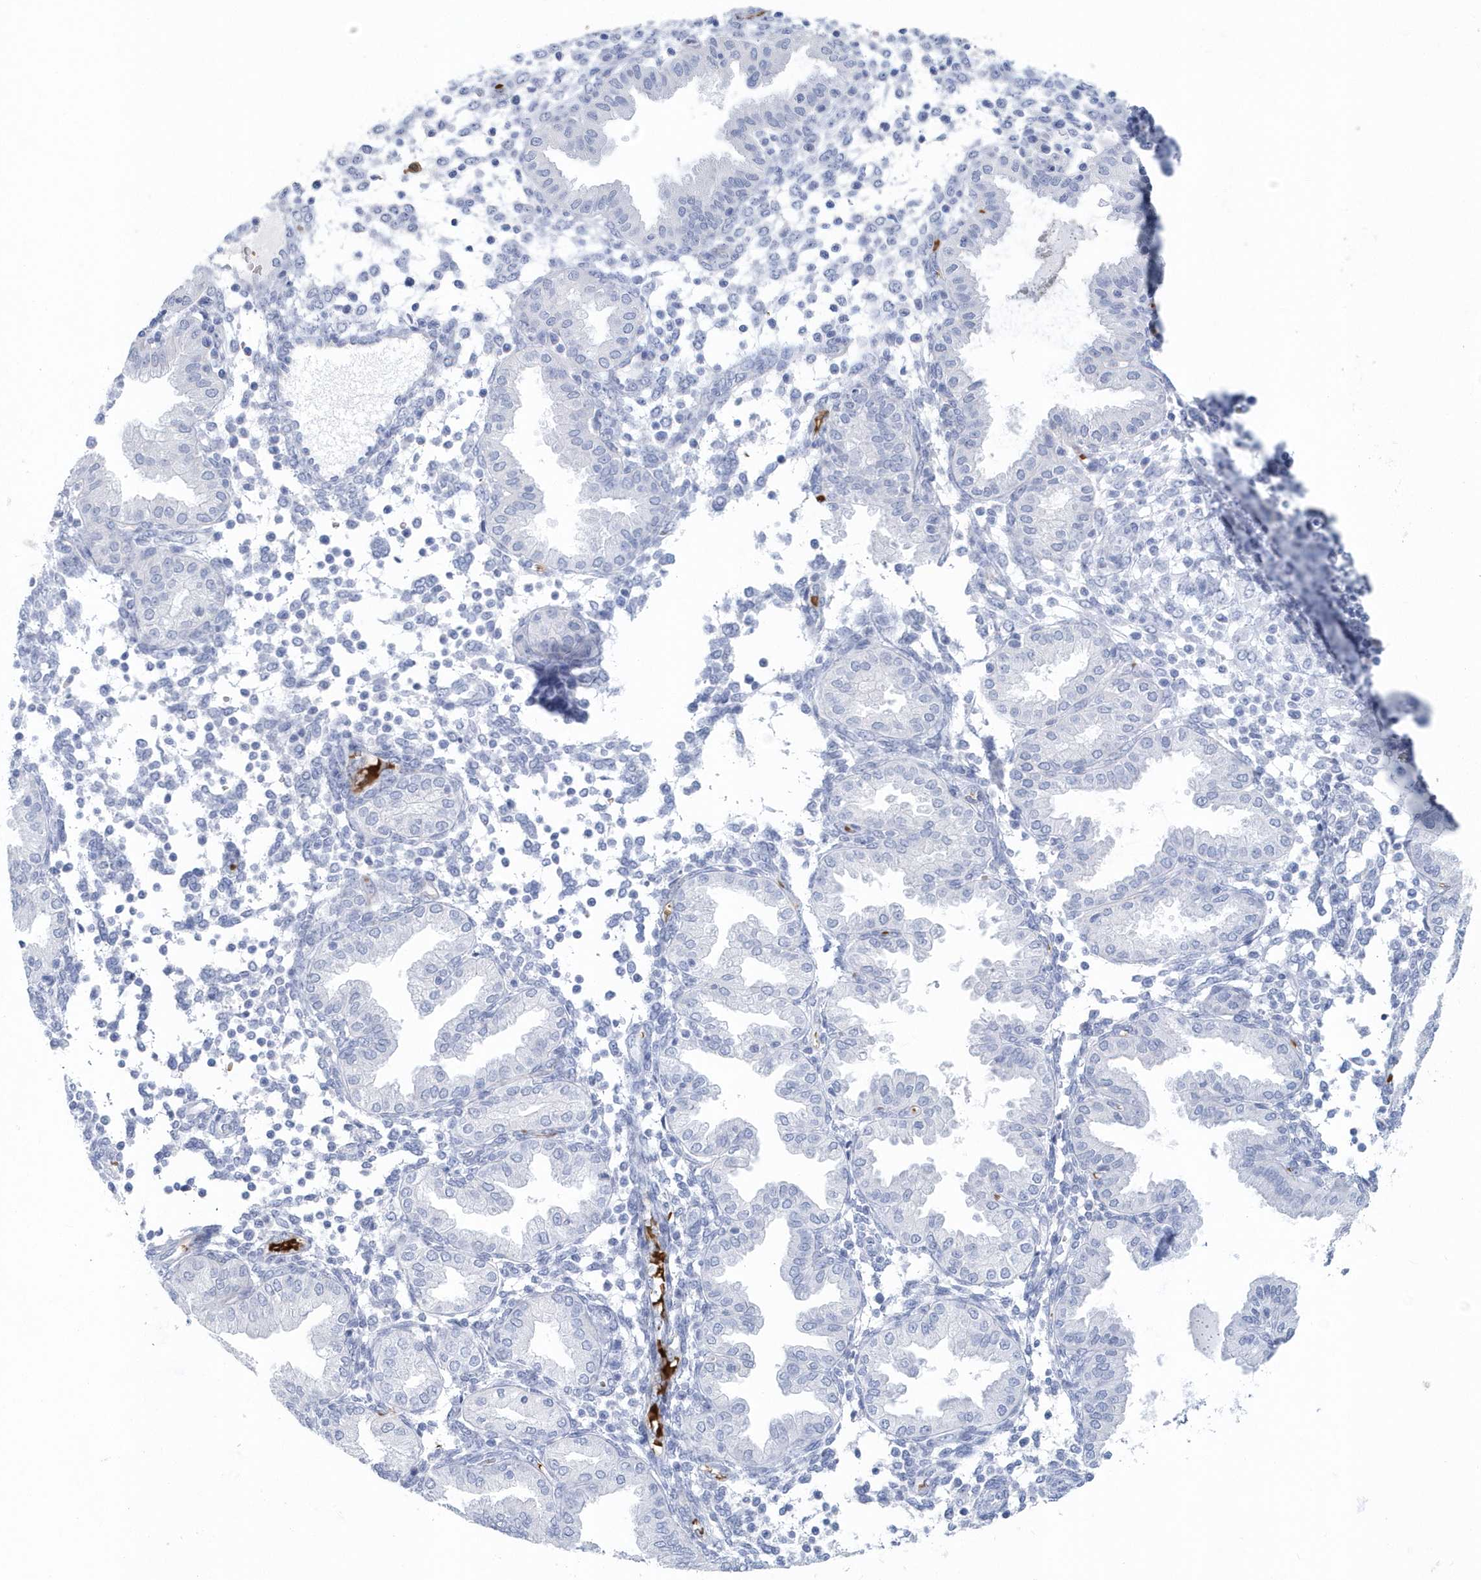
{"staining": {"intensity": "negative", "quantity": "none", "location": "none"}, "tissue": "endometrium", "cell_type": "Cells in endometrial stroma", "image_type": "normal", "snomed": [{"axis": "morphology", "description": "Normal tissue, NOS"}, {"axis": "topography", "description": "Endometrium"}], "caption": "Protein analysis of normal endometrium exhibits no significant staining in cells in endometrial stroma.", "gene": "HBA2", "patient": {"sex": "female", "age": 53}}